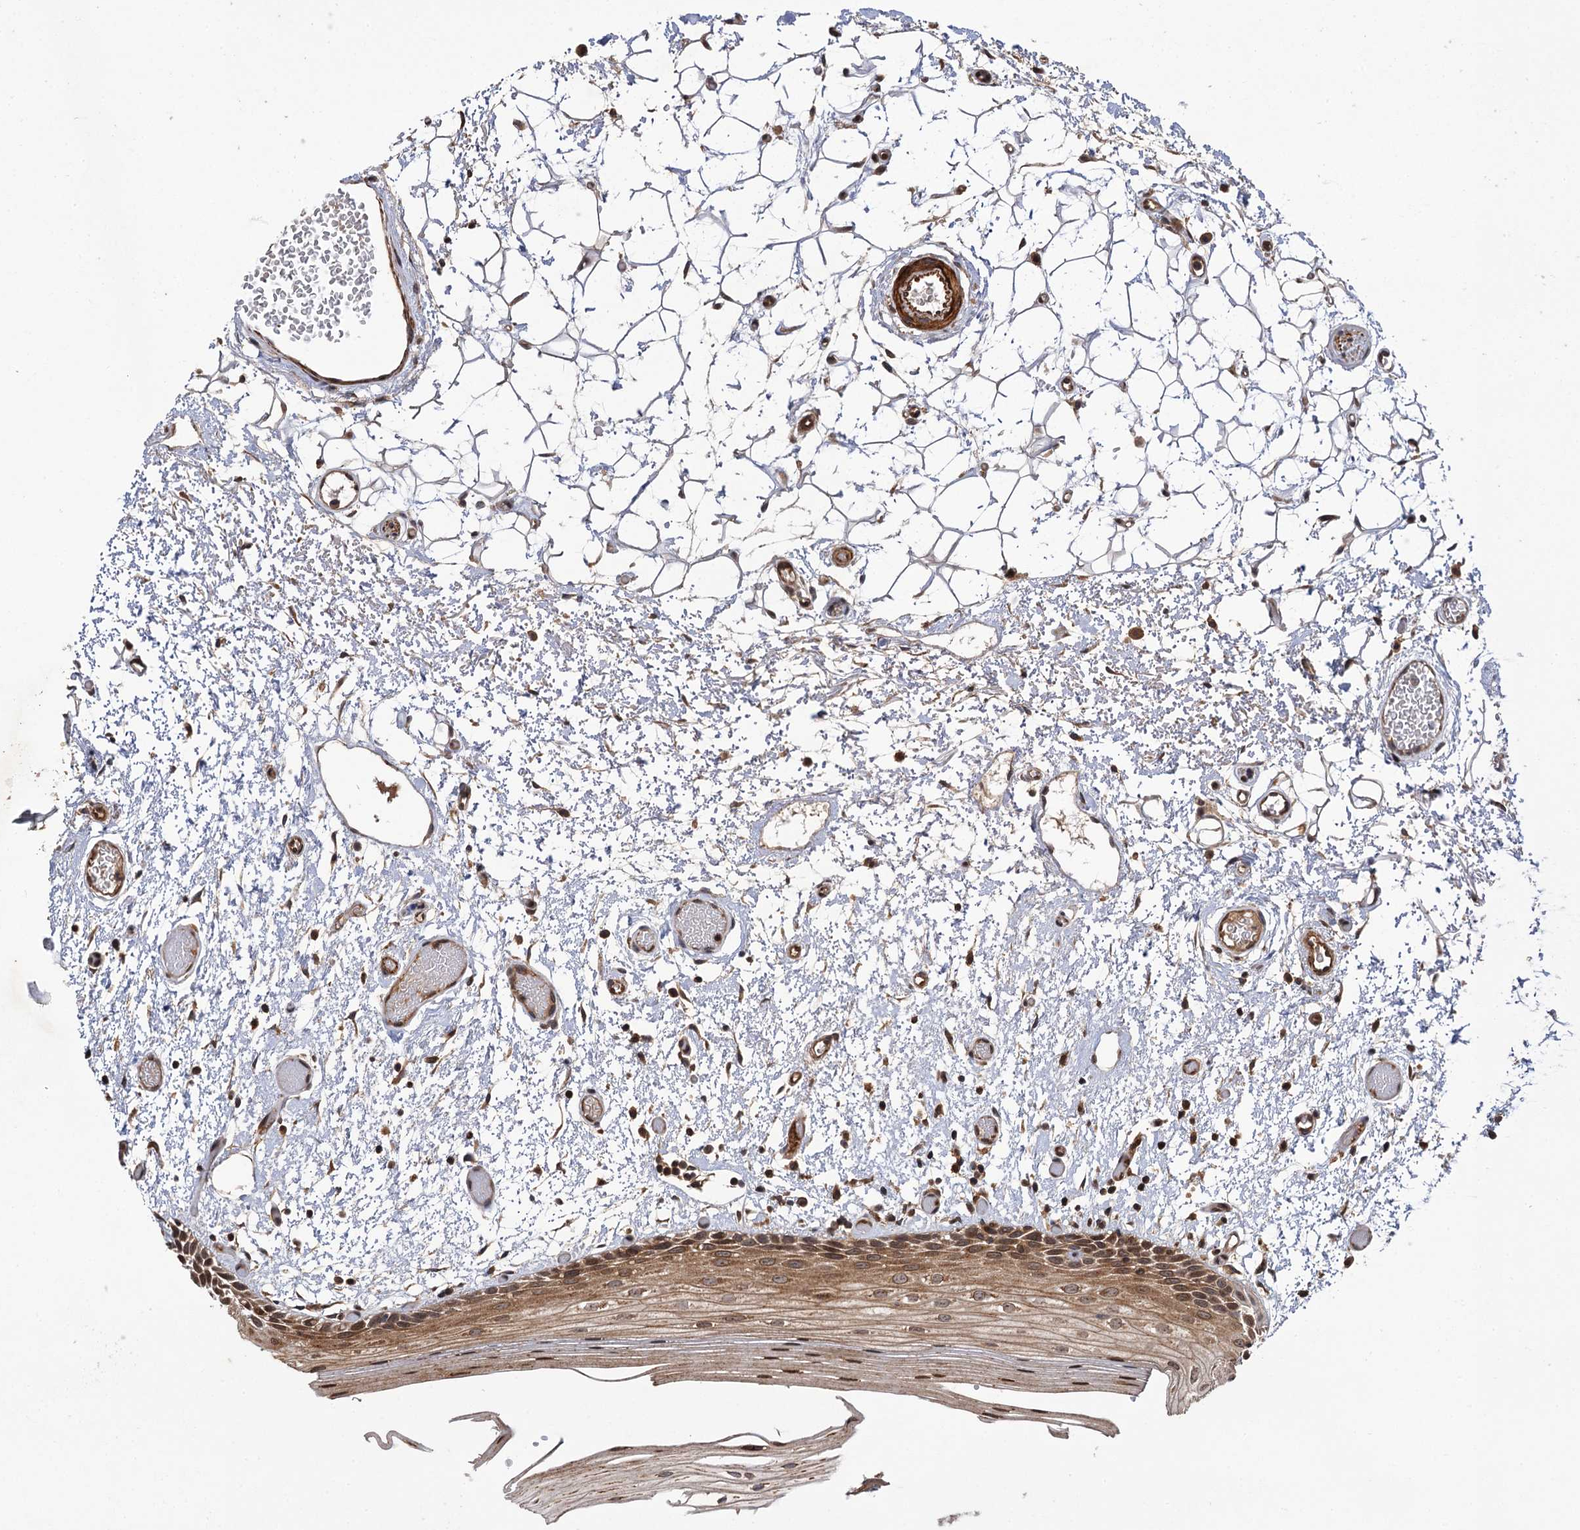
{"staining": {"intensity": "strong", "quantity": ">75%", "location": "cytoplasmic/membranous,nuclear"}, "tissue": "oral mucosa", "cell_type": "Squamous epithelial cells", "image_type": "normal", "snomed": [{"axis": "morphology", "description": "Normal tissue, NOS"}, {"axis": "topography", "description": "Oral tissue"}], "caption": "A micrograph of human oral mucosa stained for a protein displays strong cytoplasmic/membranous,nuclear brown staining in squamous epithelial cells. (Stains: DAB (3,3'-diaminobenzidine) in brown, nuclei in blue, Microscopy: brightfield microscopy at high magnification).", "gene": "BORA", "patient": {"sex": "male", "age": 52}}